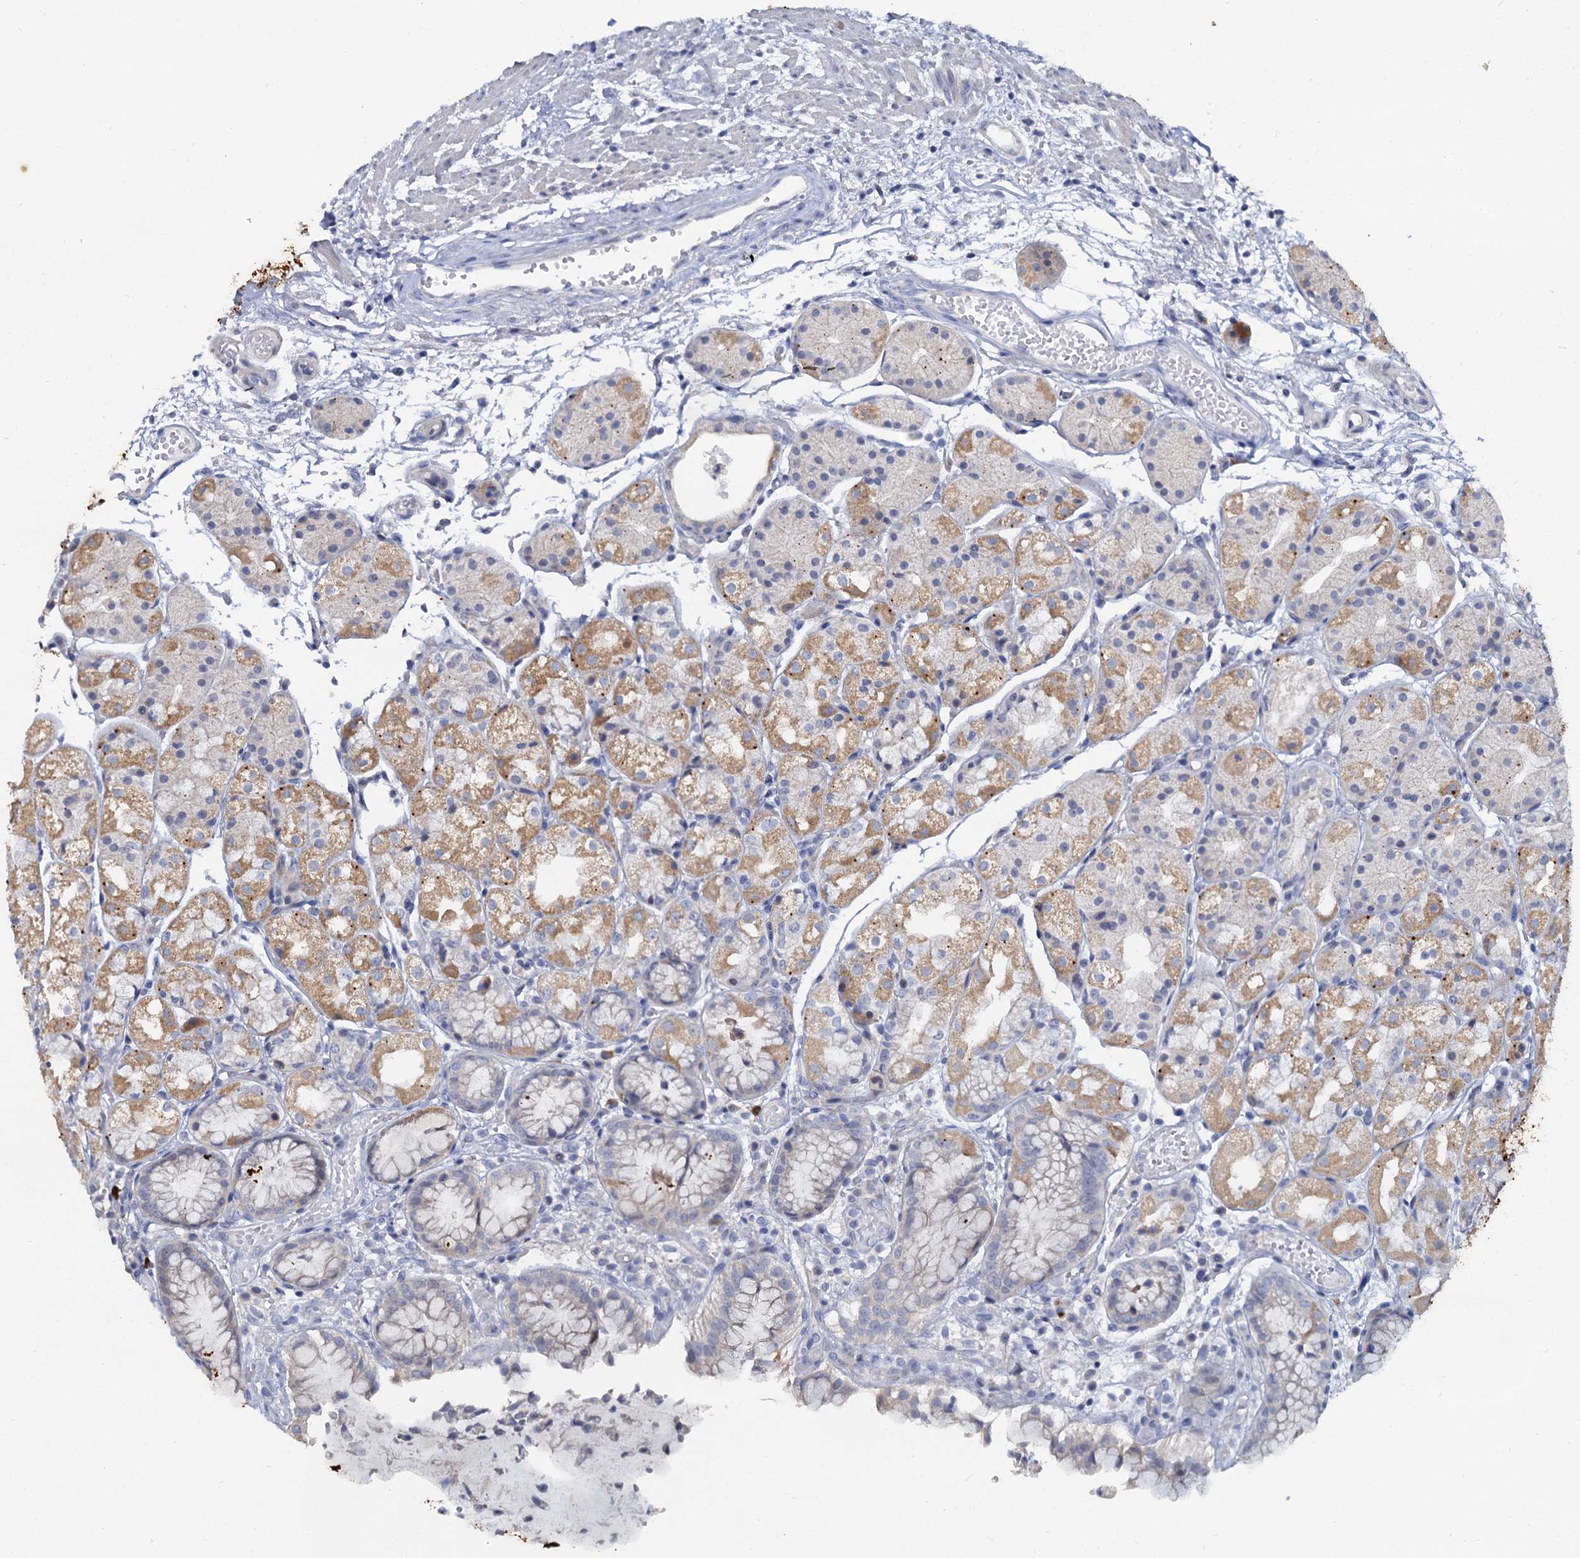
{"staining": {"intensity": "moderate", "quantity": "<25%", "location": "cytoplasmic/membranous,nuclear"}, "tissue": "stomach", "cell_type": "Glandular cells", "image_type": "normal", "snomed": [{"axis": "morphology", "description": "Normal tissue, NOS"}, {"axis": "topography", "description": "Stomach, upper"}], "caption": "Stomach was stained to show a protein in brown. There is low levels of moderate cytoplasmic/membranous,nuclear positivity in approximately <25% of glandular cells. (DAB IHC with brightfield microscopy, high magnification).", "gene": "ACRBP", "patient": {"sex": "male", "age": 72}}